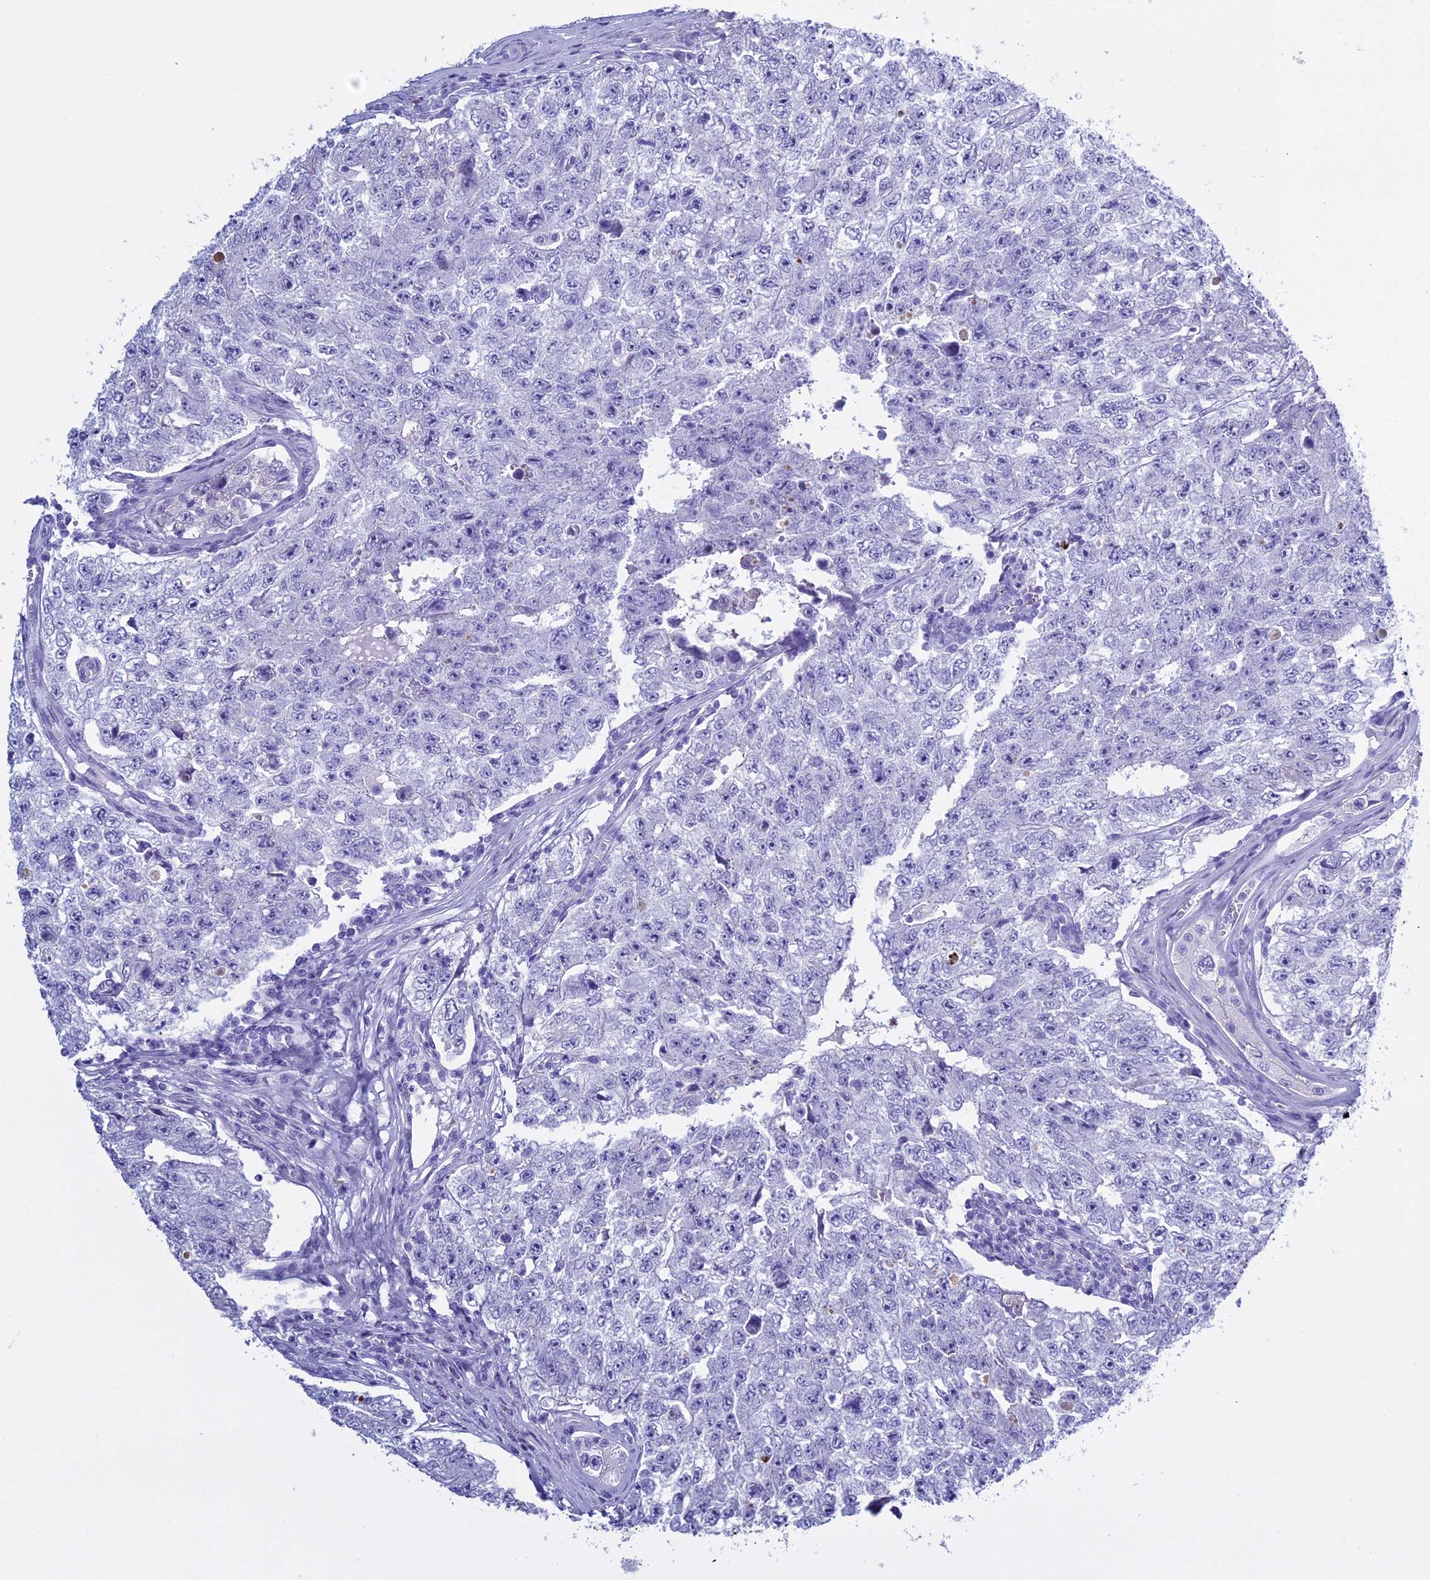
{"staining": {"intensity": "negative", "quantity": "none", "location": "none"}, "tissue": "testis cancer", "cell_type": "Tumor cells", "image_type": "cancer", "snomed": [{"axis": "morphology", "description": "Carcinoma, Embryonal, NOS"}, {"axis": "topography", "description": "Testis"}], "caption": "High power microscopy micrograph of an immunohistochemistry photomicrograph of testis cancer, revealing no significant positivity in tumor cells.", "gene": "KCTD21", "patient": {"sex": "male", "age": 17}}